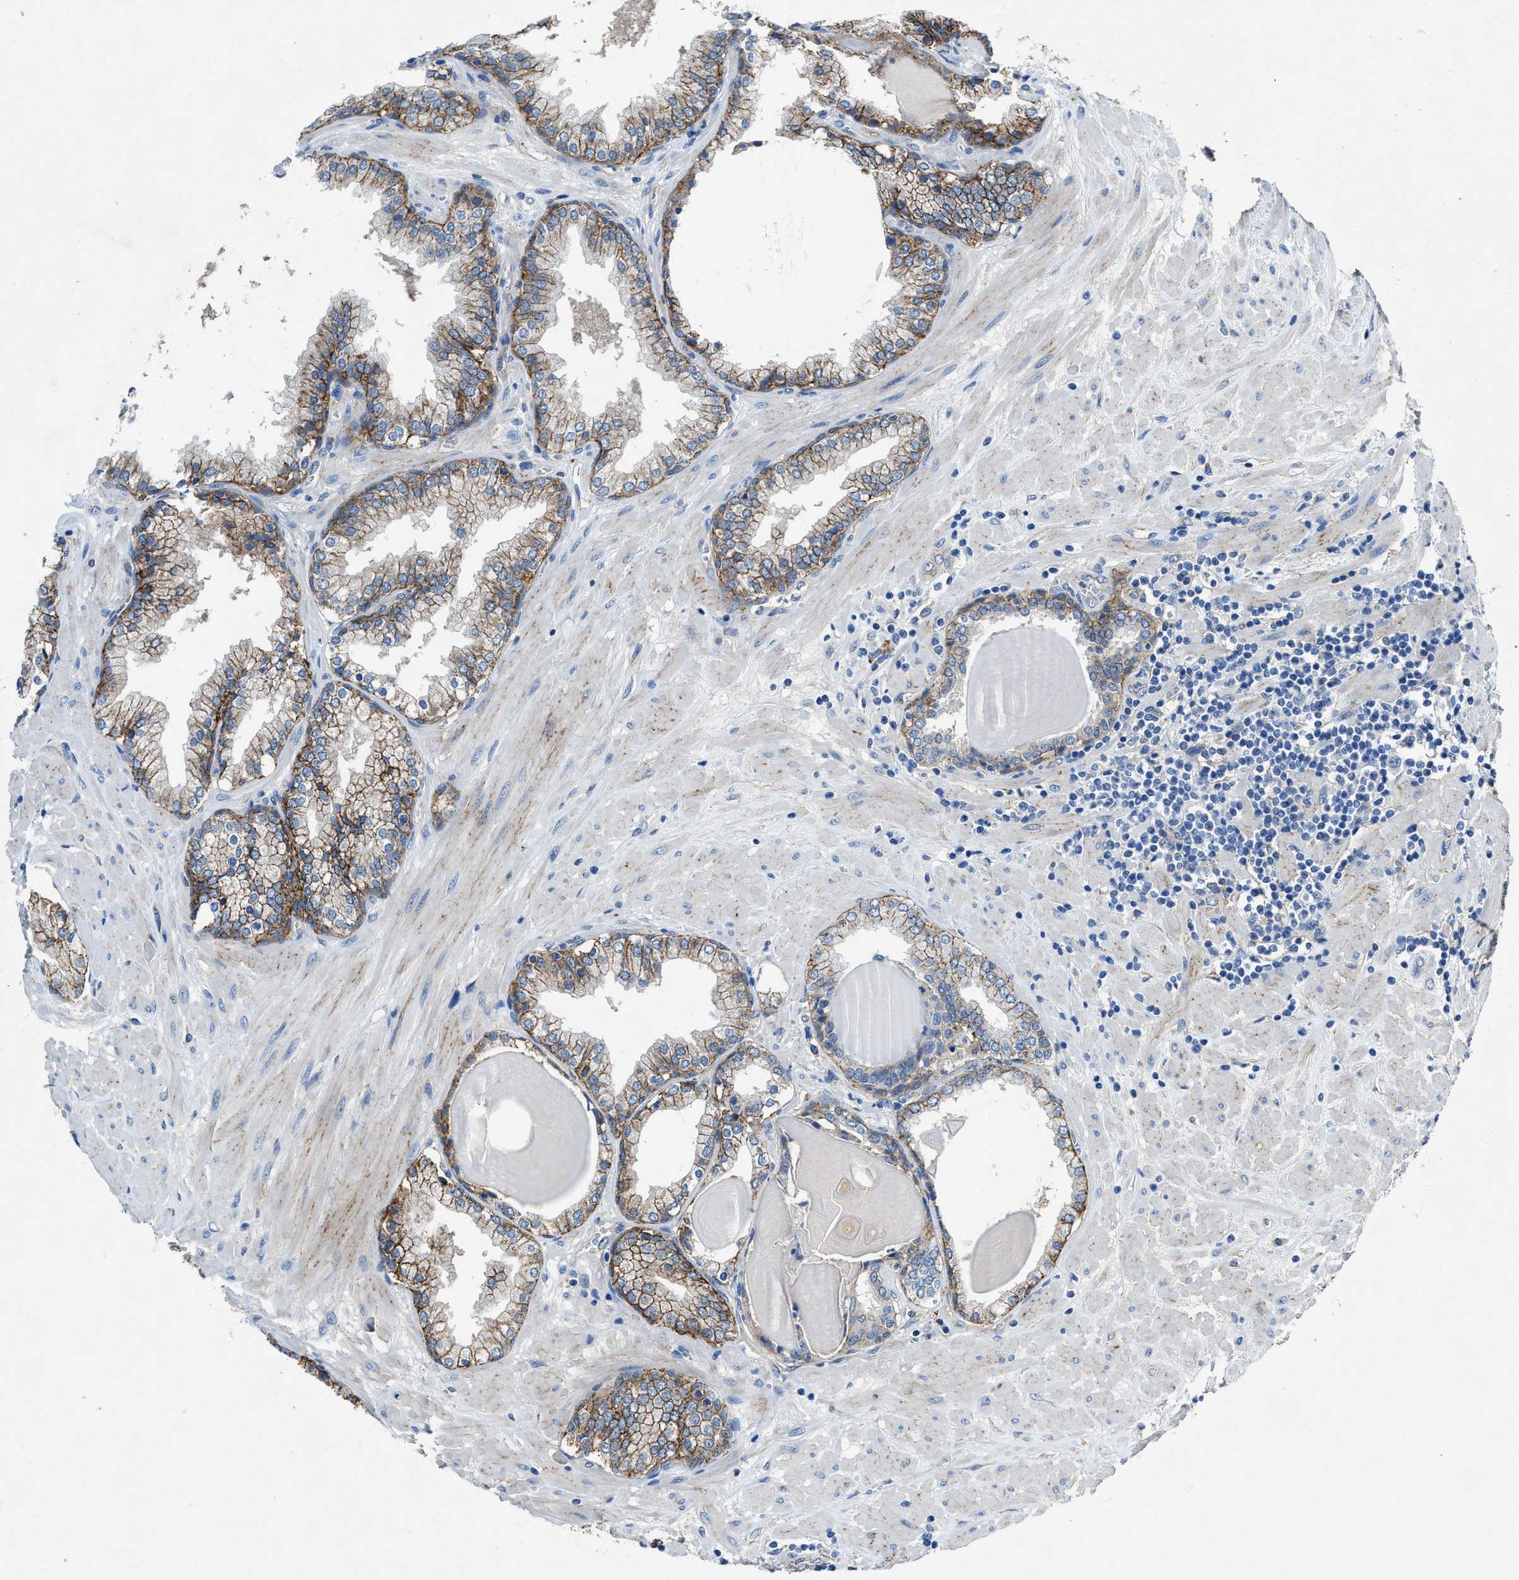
{"staining": {"intensity": "moderate", "quantity": ">75%", "location": "cytoplasmic/membranous"}, "tissue": "prostate", "cell_type": "Glandular cells", "image_type": "normal", "snomed": [{"axis": "morphology", "description": "Normal tissue, NOS"}, {"axis": "topography", "description": "Prostate"}], "caption": "A brown stain shows moderate cytoplasmic/membranous positivity of a protein in glandular cells of normal prostate.", "gene": "PTGFRN", "patient": {"sex": "male", "age": 51}}